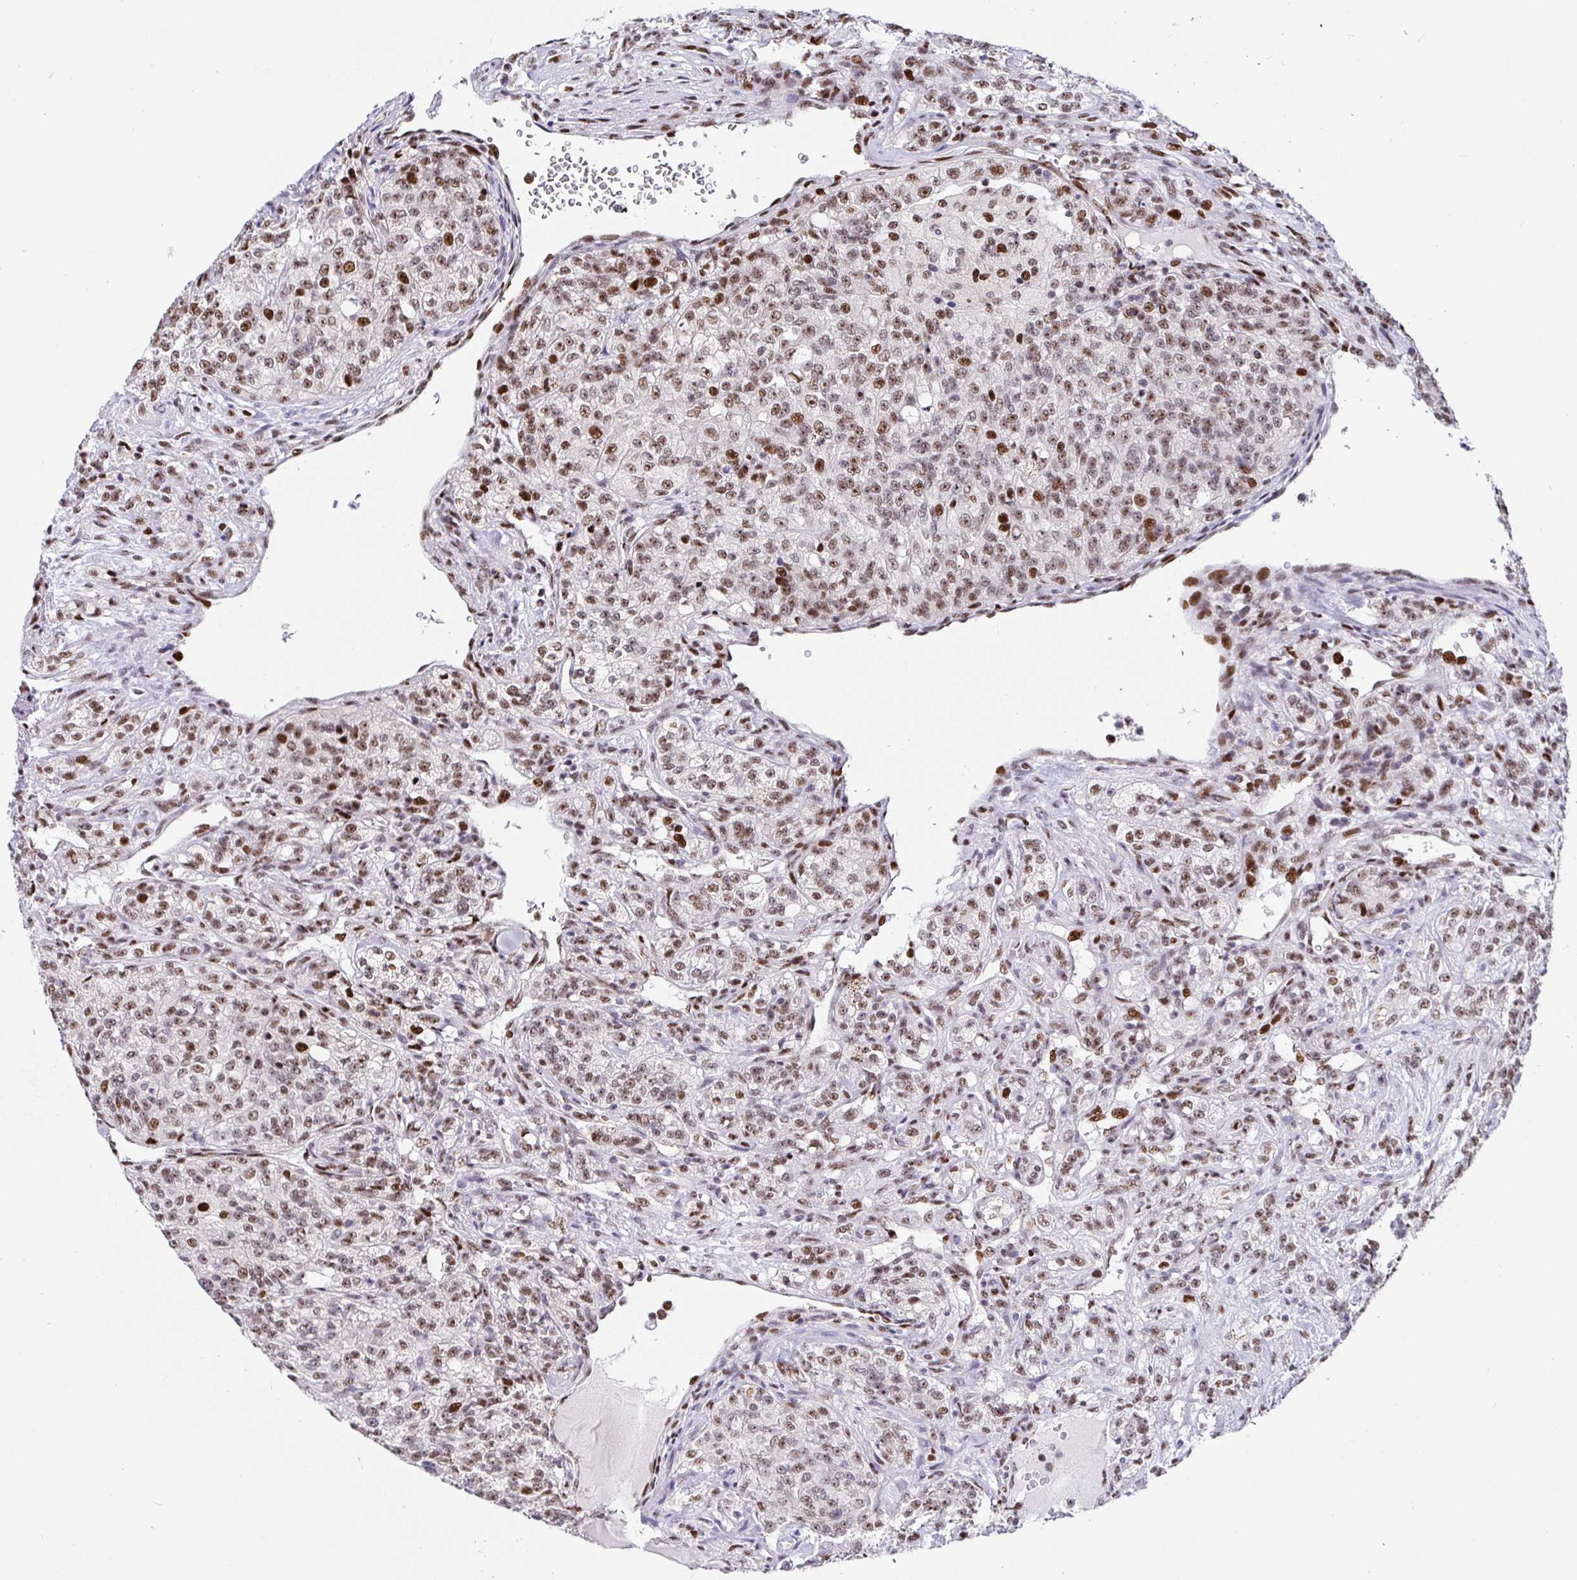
{"staining": {"intensity": "moderate", "quantity": ">75%", "location": "nuclear"}, "tissue": "renal cancer", "cell_type": "Tumor cells", "image_type": "cancer", "snomed": [{"axis": "morphology", "description": "Adenocarcinoma, NOS"}, {"axis": "topography", "description": "Kidney"}], "caption": "Moderate nuclear protein expression is seen in about >75% of tumor cells in adenocarcinoma (renal).", "gene": "SETD5", "patient": {"sex": "female", "age": 63}}